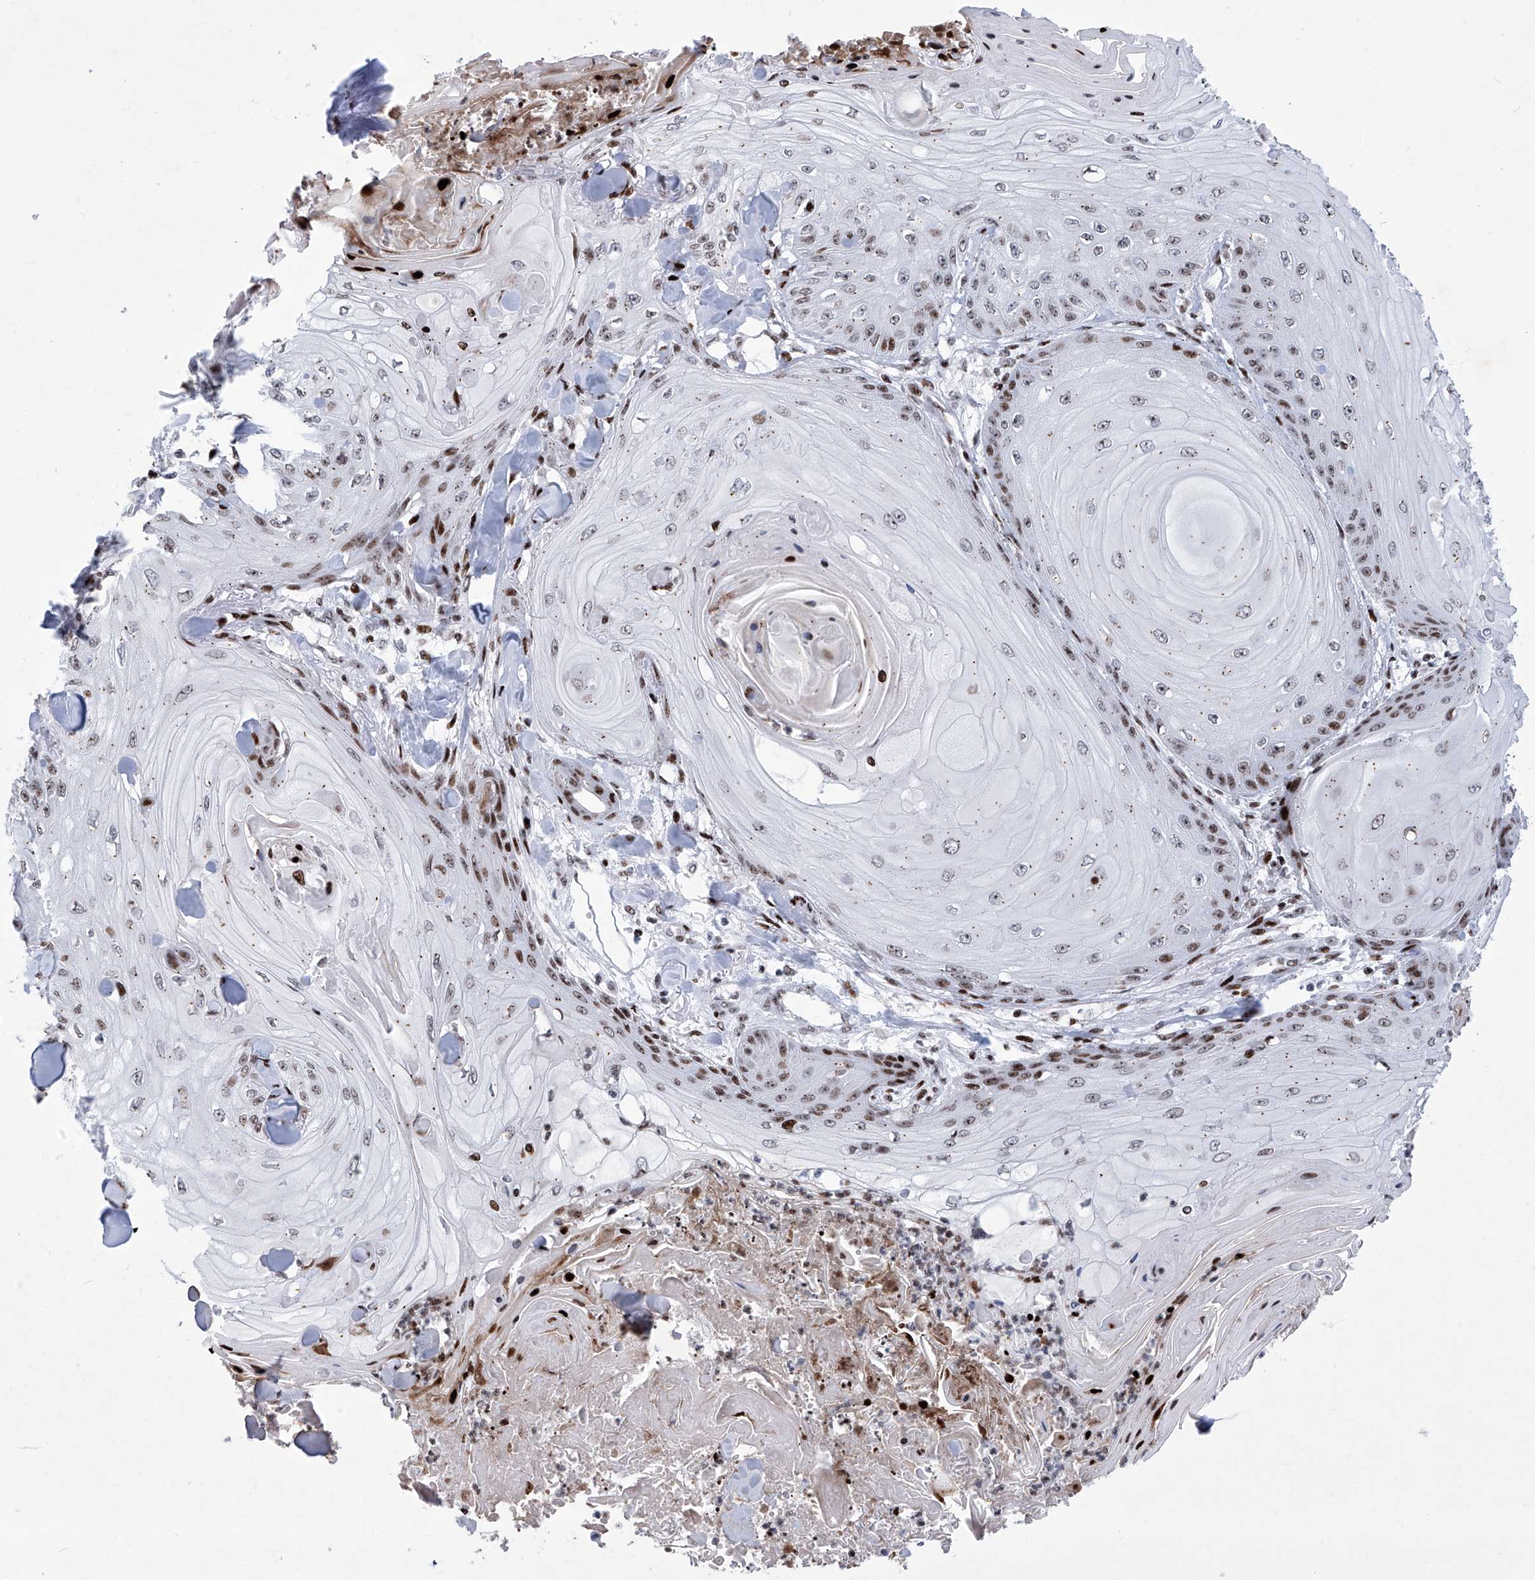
{"staining": {"intensity": "moderate", "quantity": "<25%", "location": "nuclear"}, "tissue": "skin cancer", "cell_type": "Tumor cells", "image_type": "cancer", "snomed": [{"axis": "morphology", "description": "Squamous cell carcinoma, NOS"}, {"axis": "topography", "description": "Skin"}], "caption": "Skin squamous cell carcinoma tissue demonstrates moderate nuclear expression in approximately <25% of tumor cells, visualized by immunohistochemistry. Nuclei are stained in blue.", "gene": "HEY2", "patient": {"sex": "male", "age": 74}}